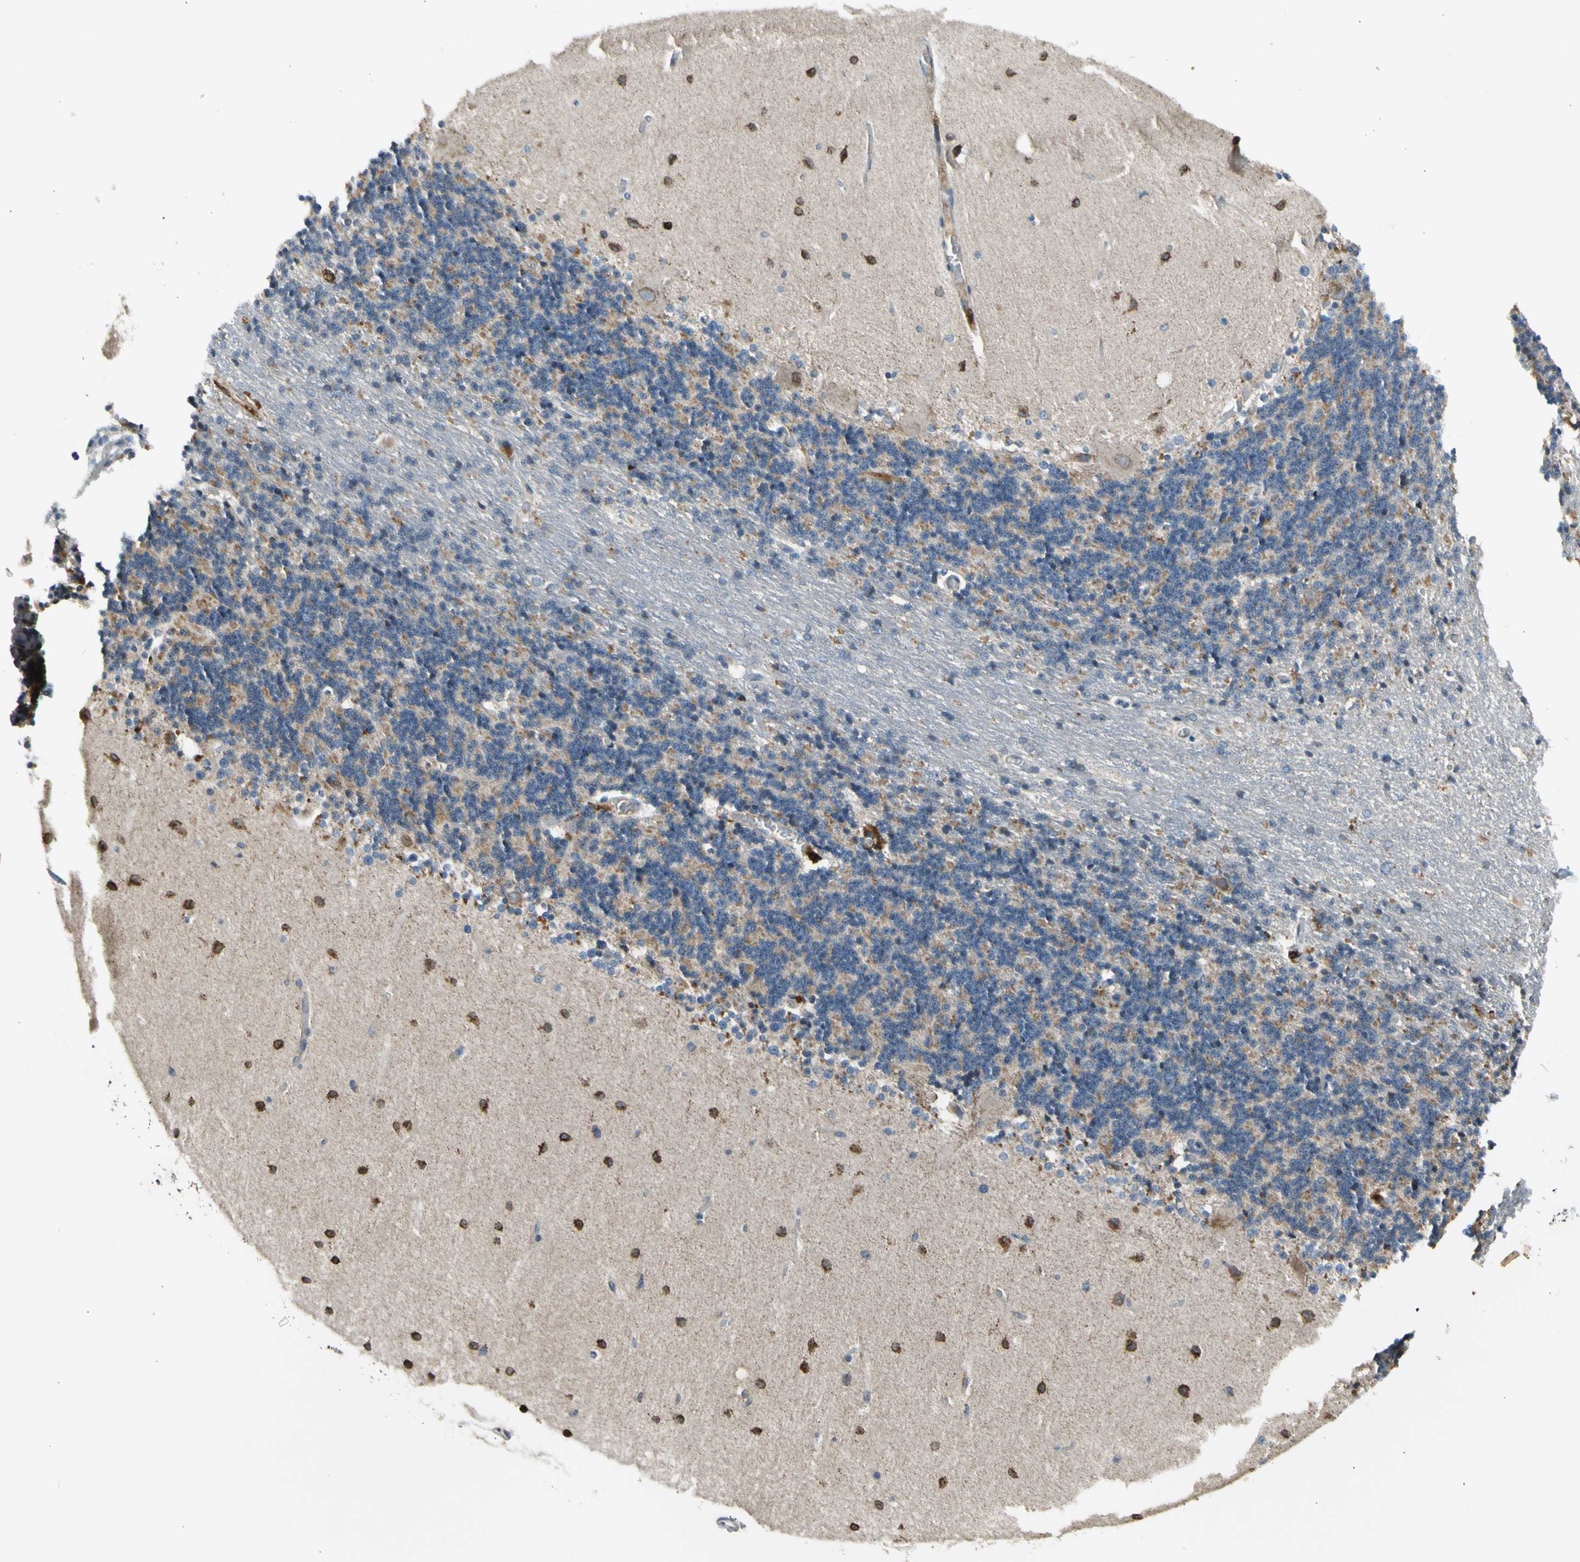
{"staining": {"intensity": "weak", "quantity": "<25%", "location": "cytoplasmic/membranous"}, "tissue": "cerebellum", "cell_type": "Cells in granular layer", "image_type": "normal", "snomed": [{"axis": "morphology", "description": "Normal tissue, NOS"}, {"axis": "topography", "description": "Cerebellum"}], "caption": "Cells in granular layer show no significant staining in unremarkable cerebellum.", "gene": "NPHP3", "patient": {"sex": "female", "age": 54}}